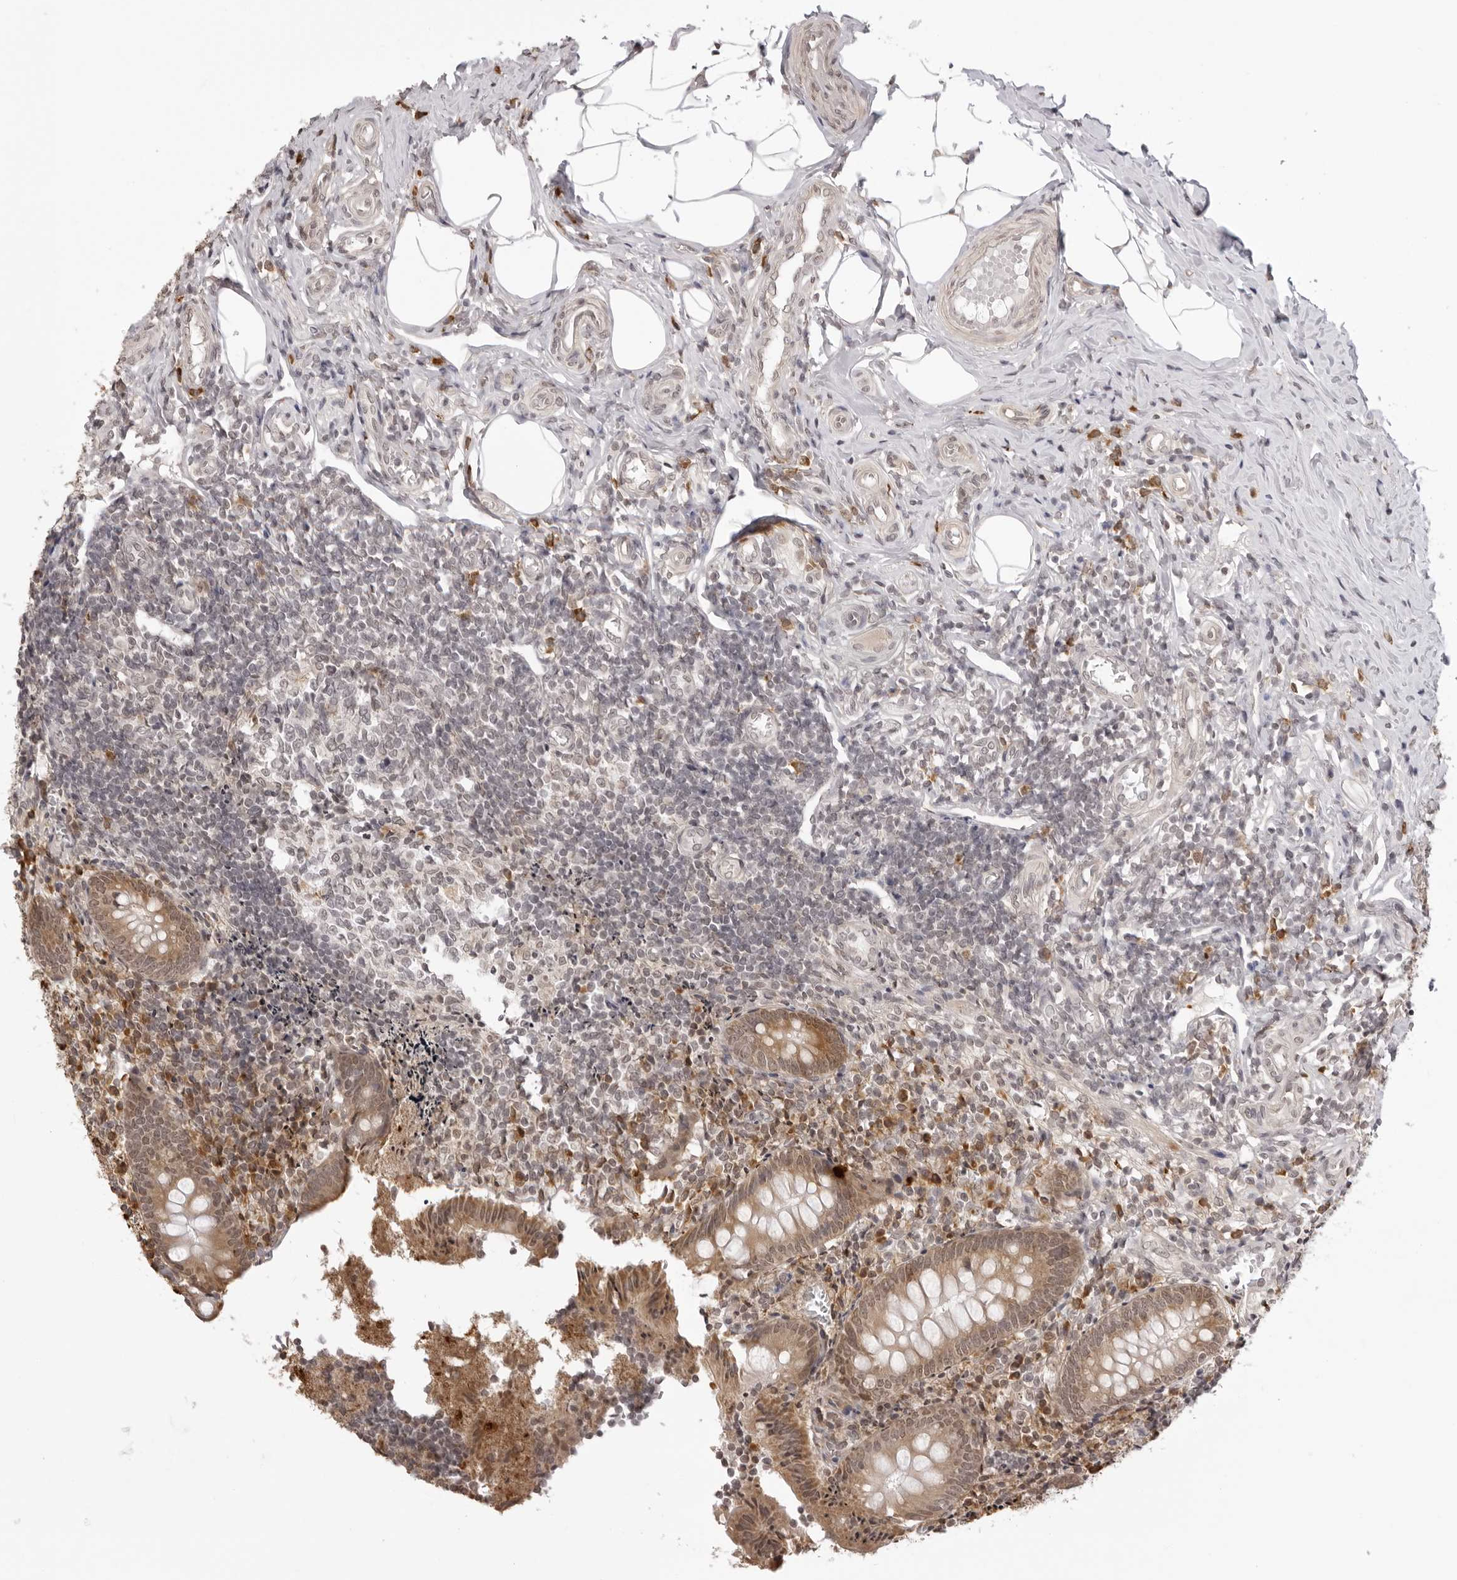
{"staining": {"intensity": "weak", "quantity": ">75%", "location": "cytoplasmic/membranous"}, "tissue": "appendix", "cell_type": "Glandular cells", "image_type": "normal", "snomed": [{"axis": "morphology", "description": "Normal tissue, NOS"}, {"axis": "topography", "description": "Appendix"}], "caption": "Immunohistochemical staining of normal appendix reveals weak cytoplasmic/membranous protein staining in about >75% of glandular cells. (brown staining indicates protein expression, while blue staining denotes nuclei).", "gene": "ZC3H11A", "patient": {"sex": "female", "age": 17}}